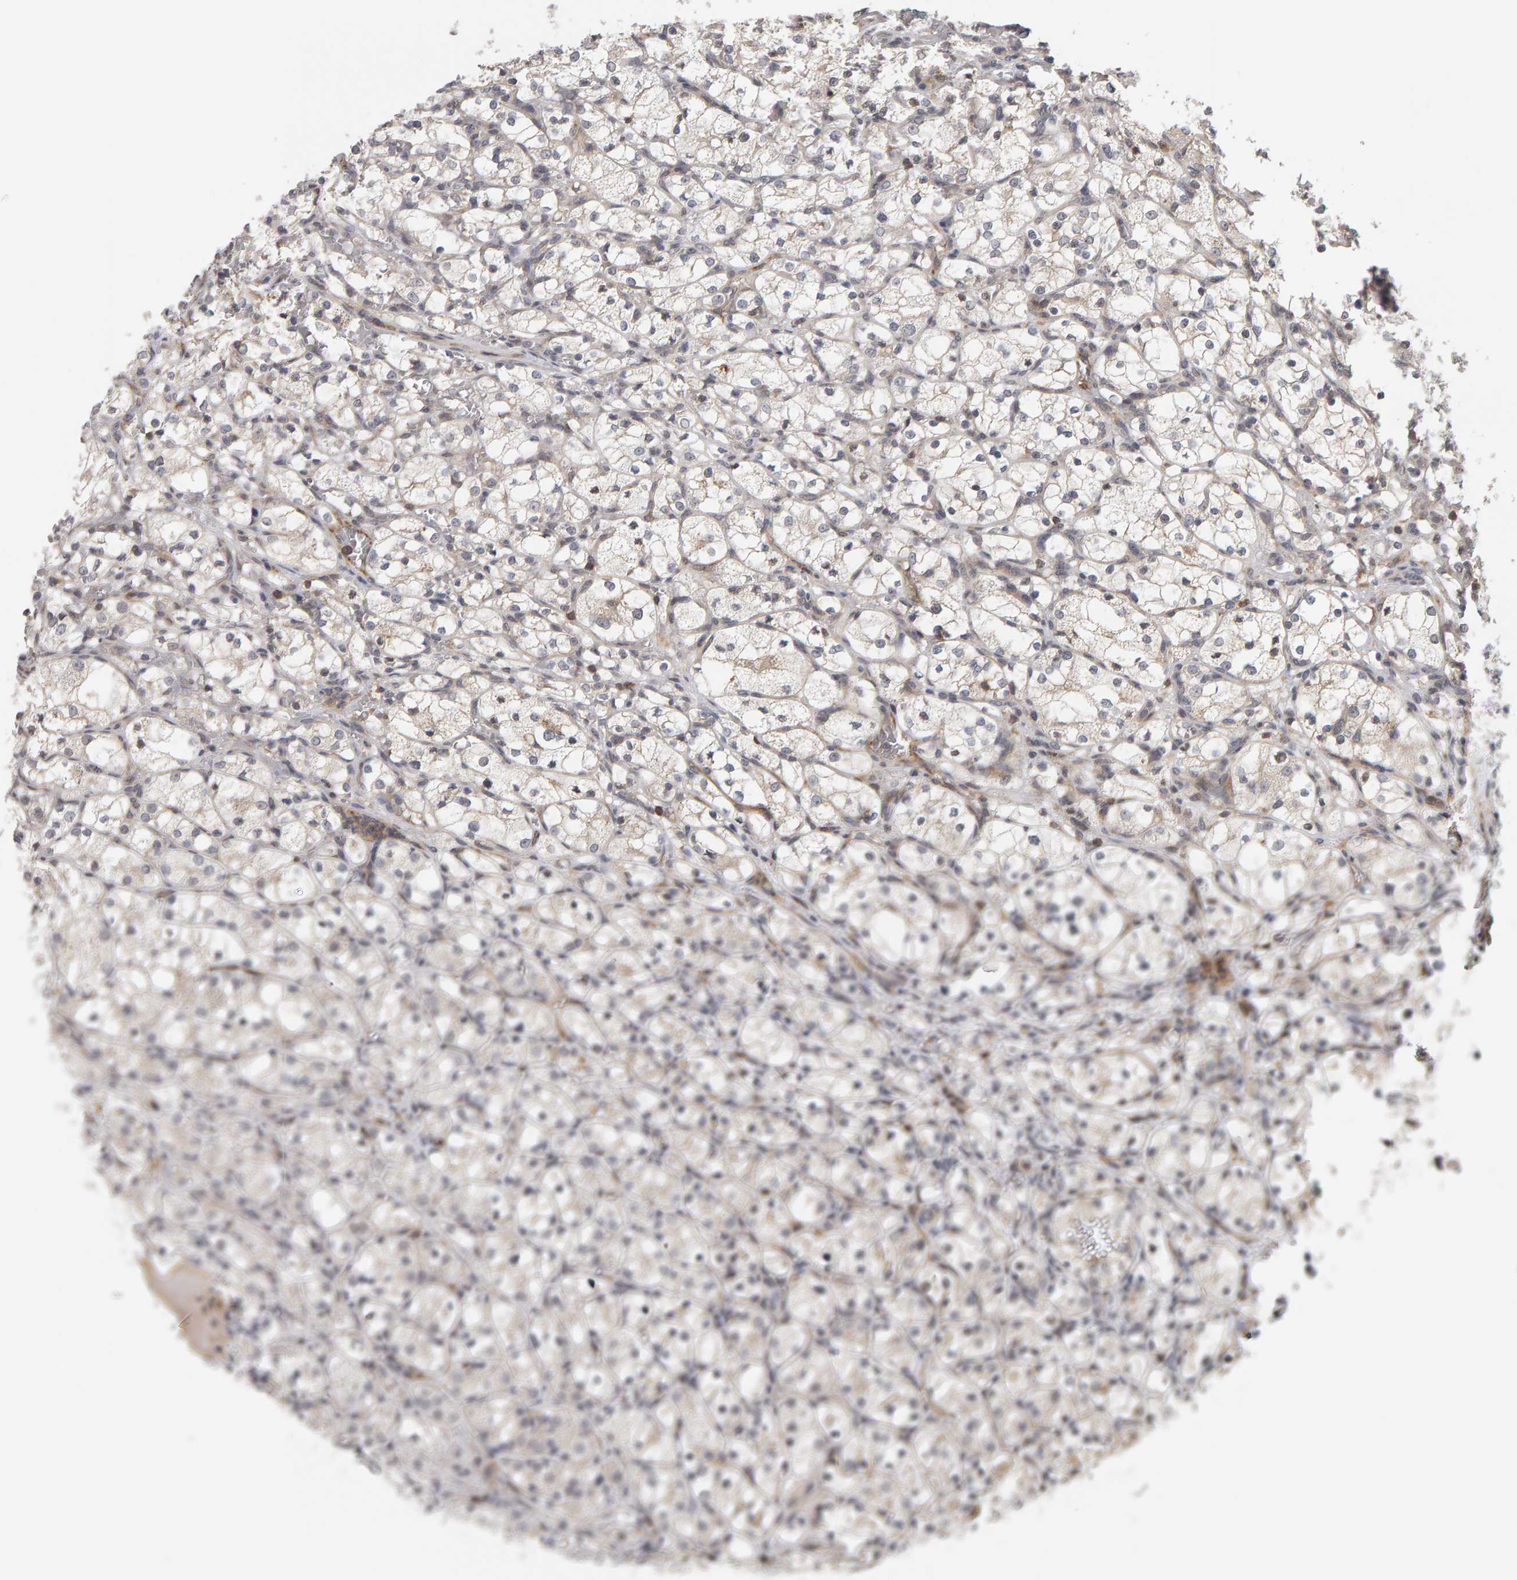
{"staining": {"intensity": "negative", "quantity": "none", "location": "none"}, "tissue": "renal cancer", "cell_type": "Tumor cells", "image_type": "cancer", "snomed": [{"axis": "morphology", "description": "Adenocarcinoma, NOS"}, {"axis": "topography", "description": "Kidney"}], "caption": "IHC photomicrograph of adenocarcinoma (renal) stained for a protein (brown), which displays no expression in tumor cells.", "gene": "TEFM", "patient": {"sex": "female", "age": 69}}